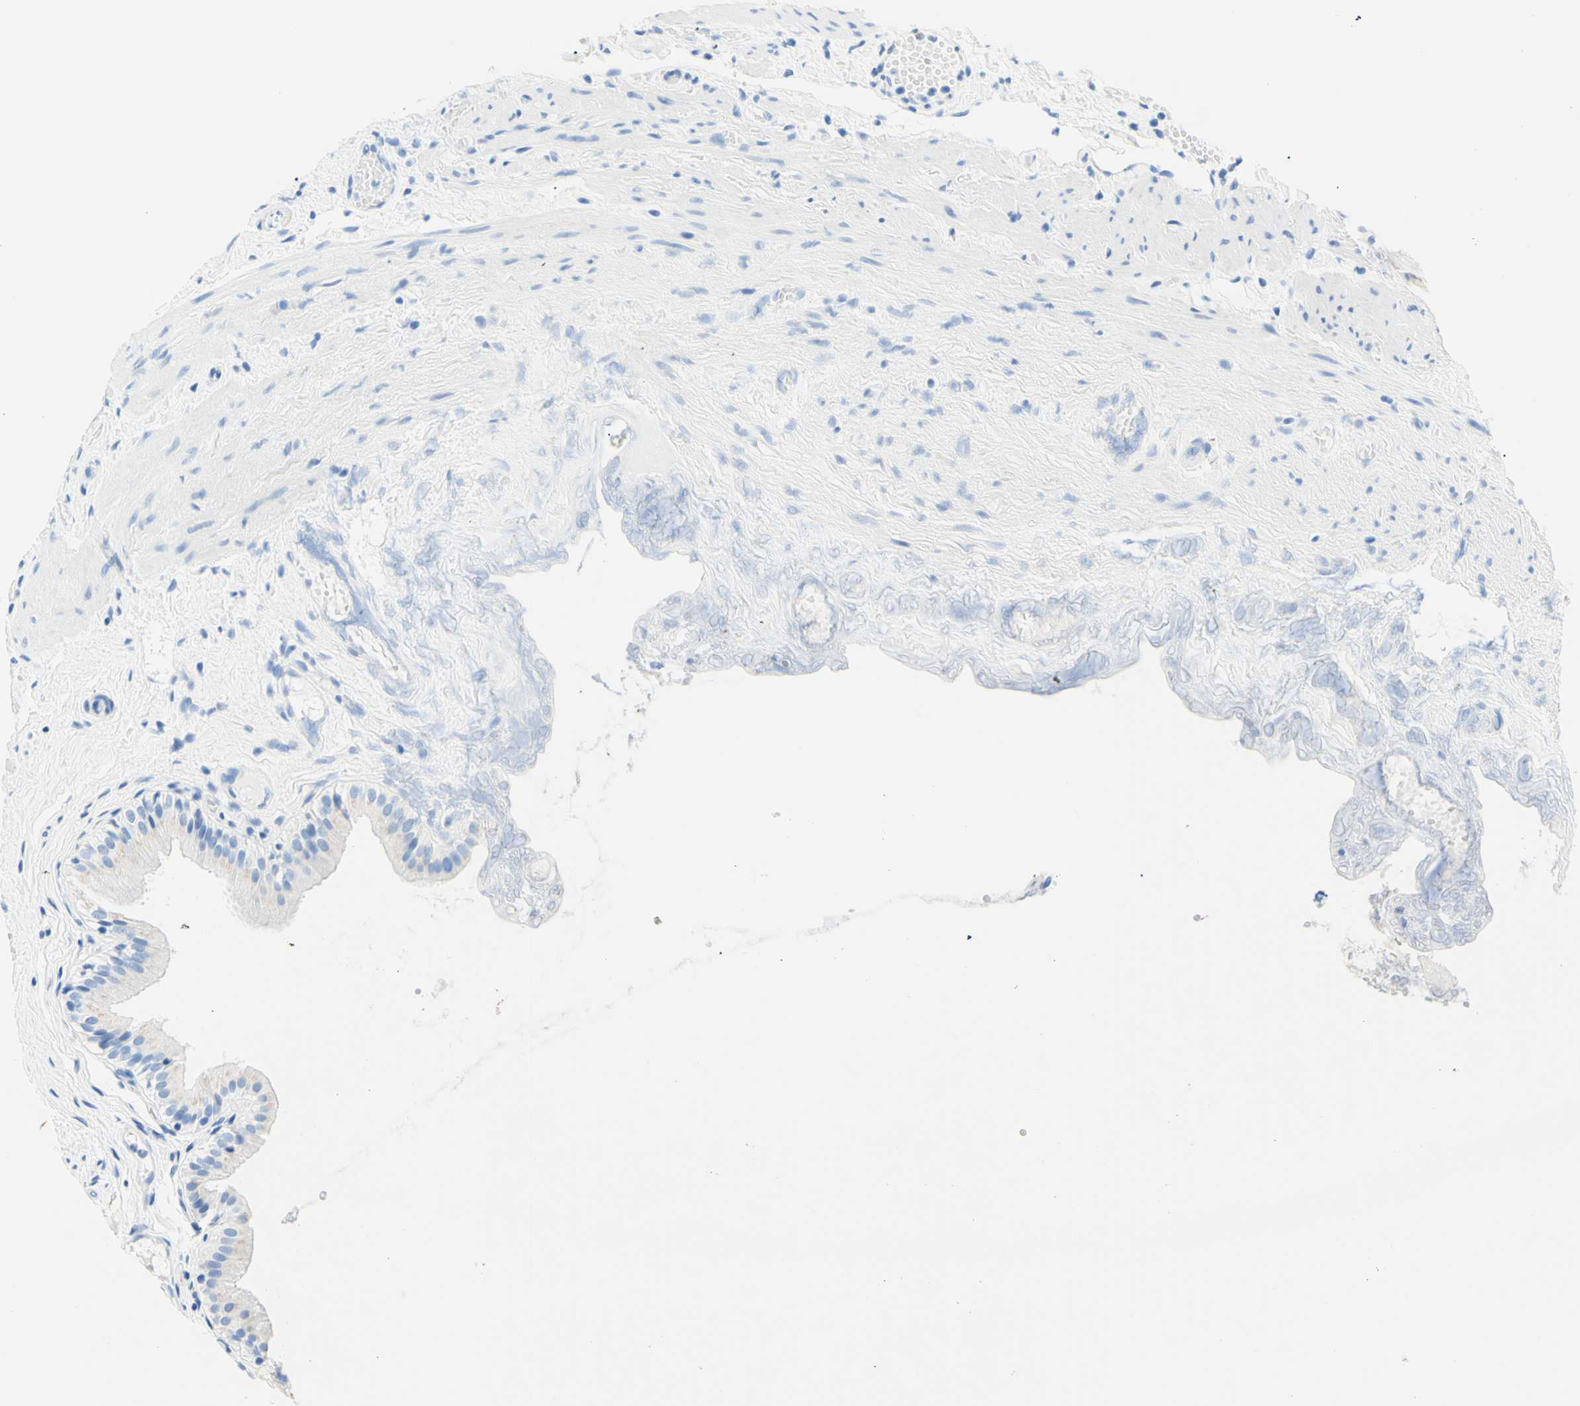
{"staining": {"intensity": "weak", "quantity": "<25%", "location": "cytoplasmic/membranous"}, "tissue": "gallbladder", "cell_type": "Glandular cells", "image_type": "normal", "snomed": [{"axis": "morphology", "description": "Normal tissue, NOS"}, {"axis": "topography", "description": "Gallbladder"}], "caption": "Immunohistochemical staining of unremarkable human gallbladder demonstrates no significant expression in glandular cells. (Stains: DAB IHC with hematoxylin counter stain, Microscopy: brightfield microscopy at high magnification).", "gene": "MYH2", "patient": {"sex": "female", "age": 26}}